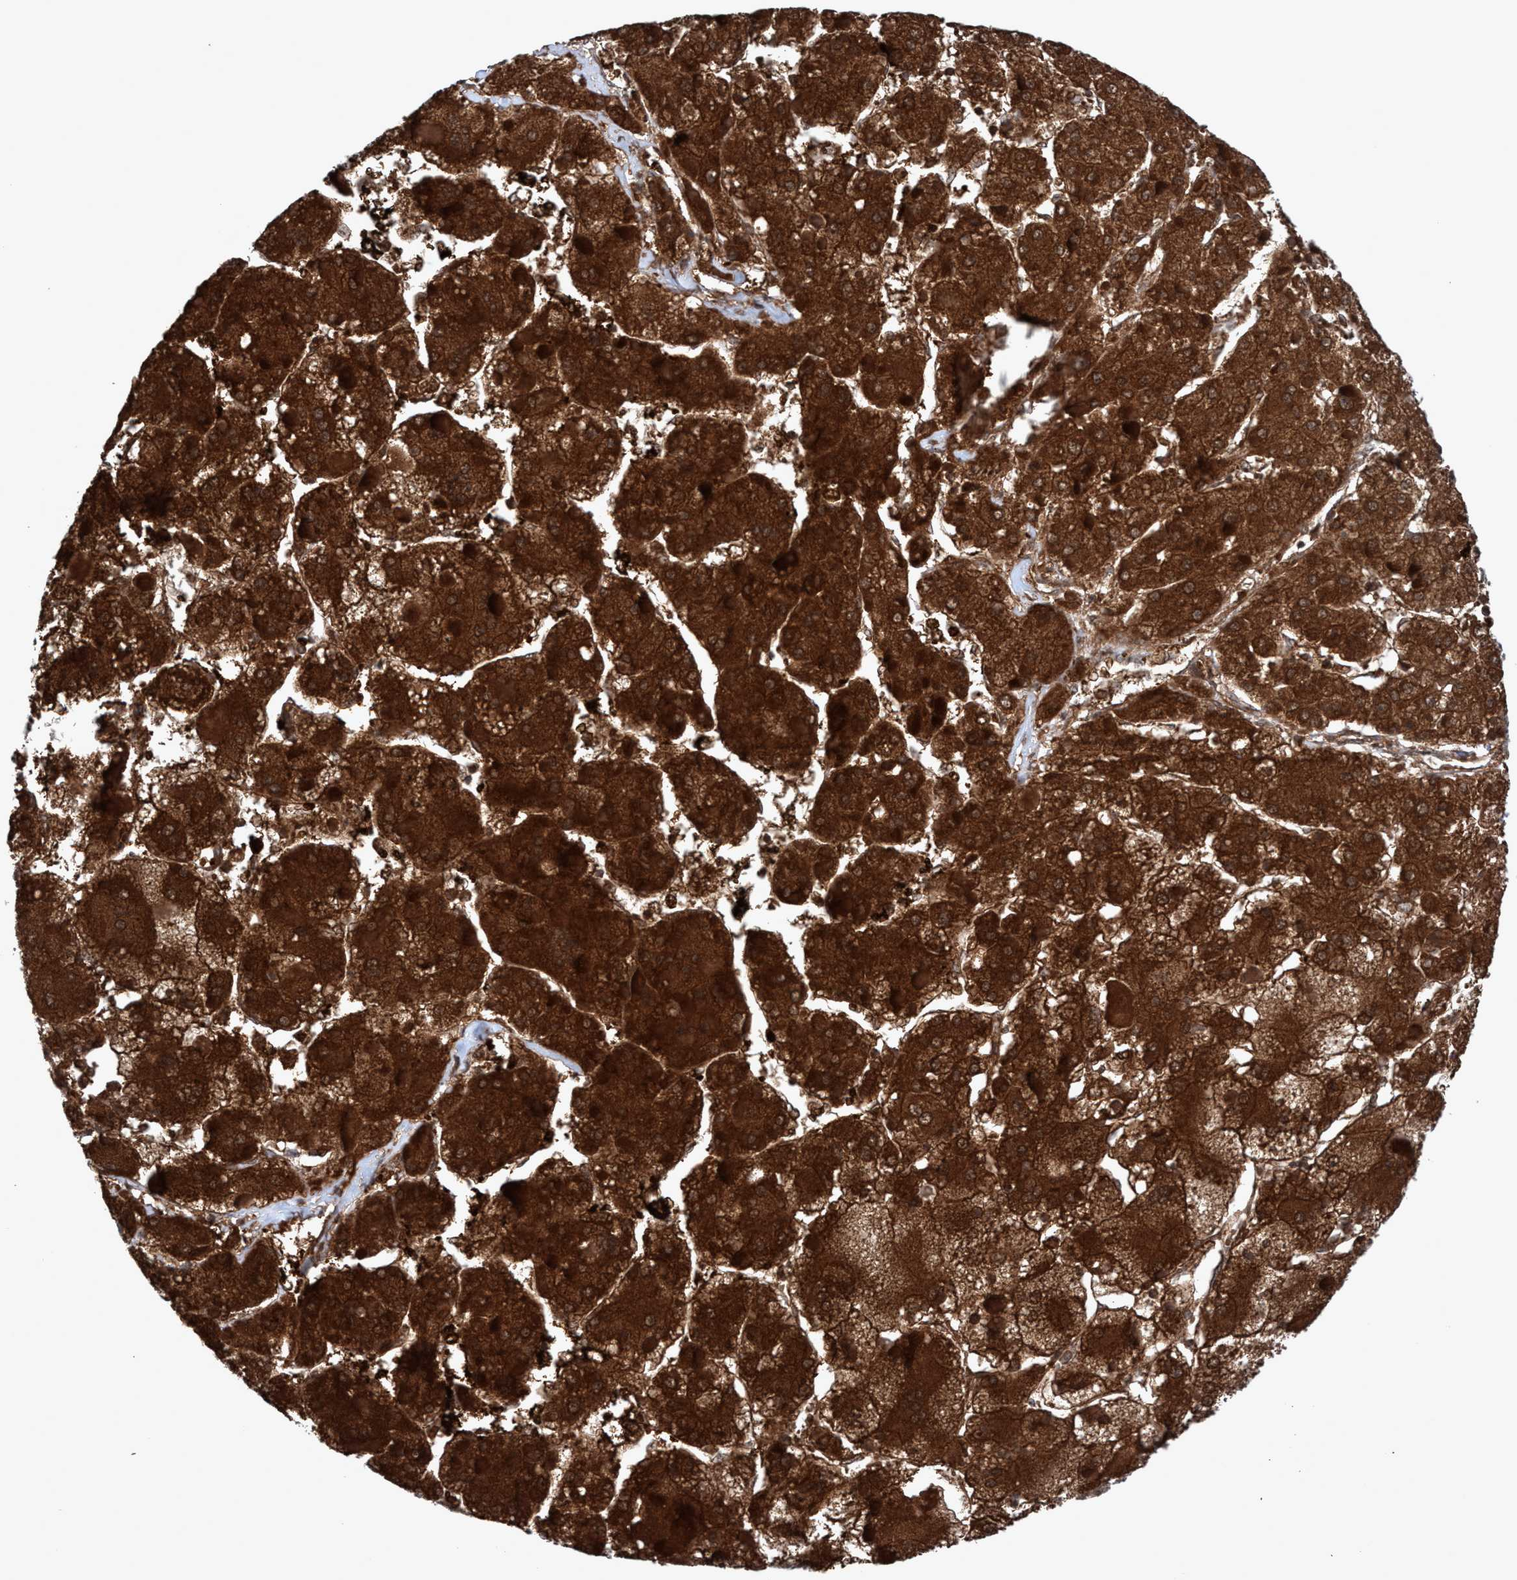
{"staining": {"intensity": "strong", "quantity": ">75%", "location": "cytoplasmic/membranous"}, "tissue": "liver cancer", "cell_type": "Tumor cells", "image_type": "cancer", "snomed": [{"axis": "morphology", "description": "Carcinoma, Hepatocellular, NOS"}, {"axis": "topography", "description": "Liver"}], "caption": "Immunohistochemistry (DAB) staining of human liver hepatocellular carcinoma displays strong cytoplasmic/membranous protein positivity in about >75% of tumor cells.", "gene": "GLOD4", "patient": {"sex": "female", "age": 73}}